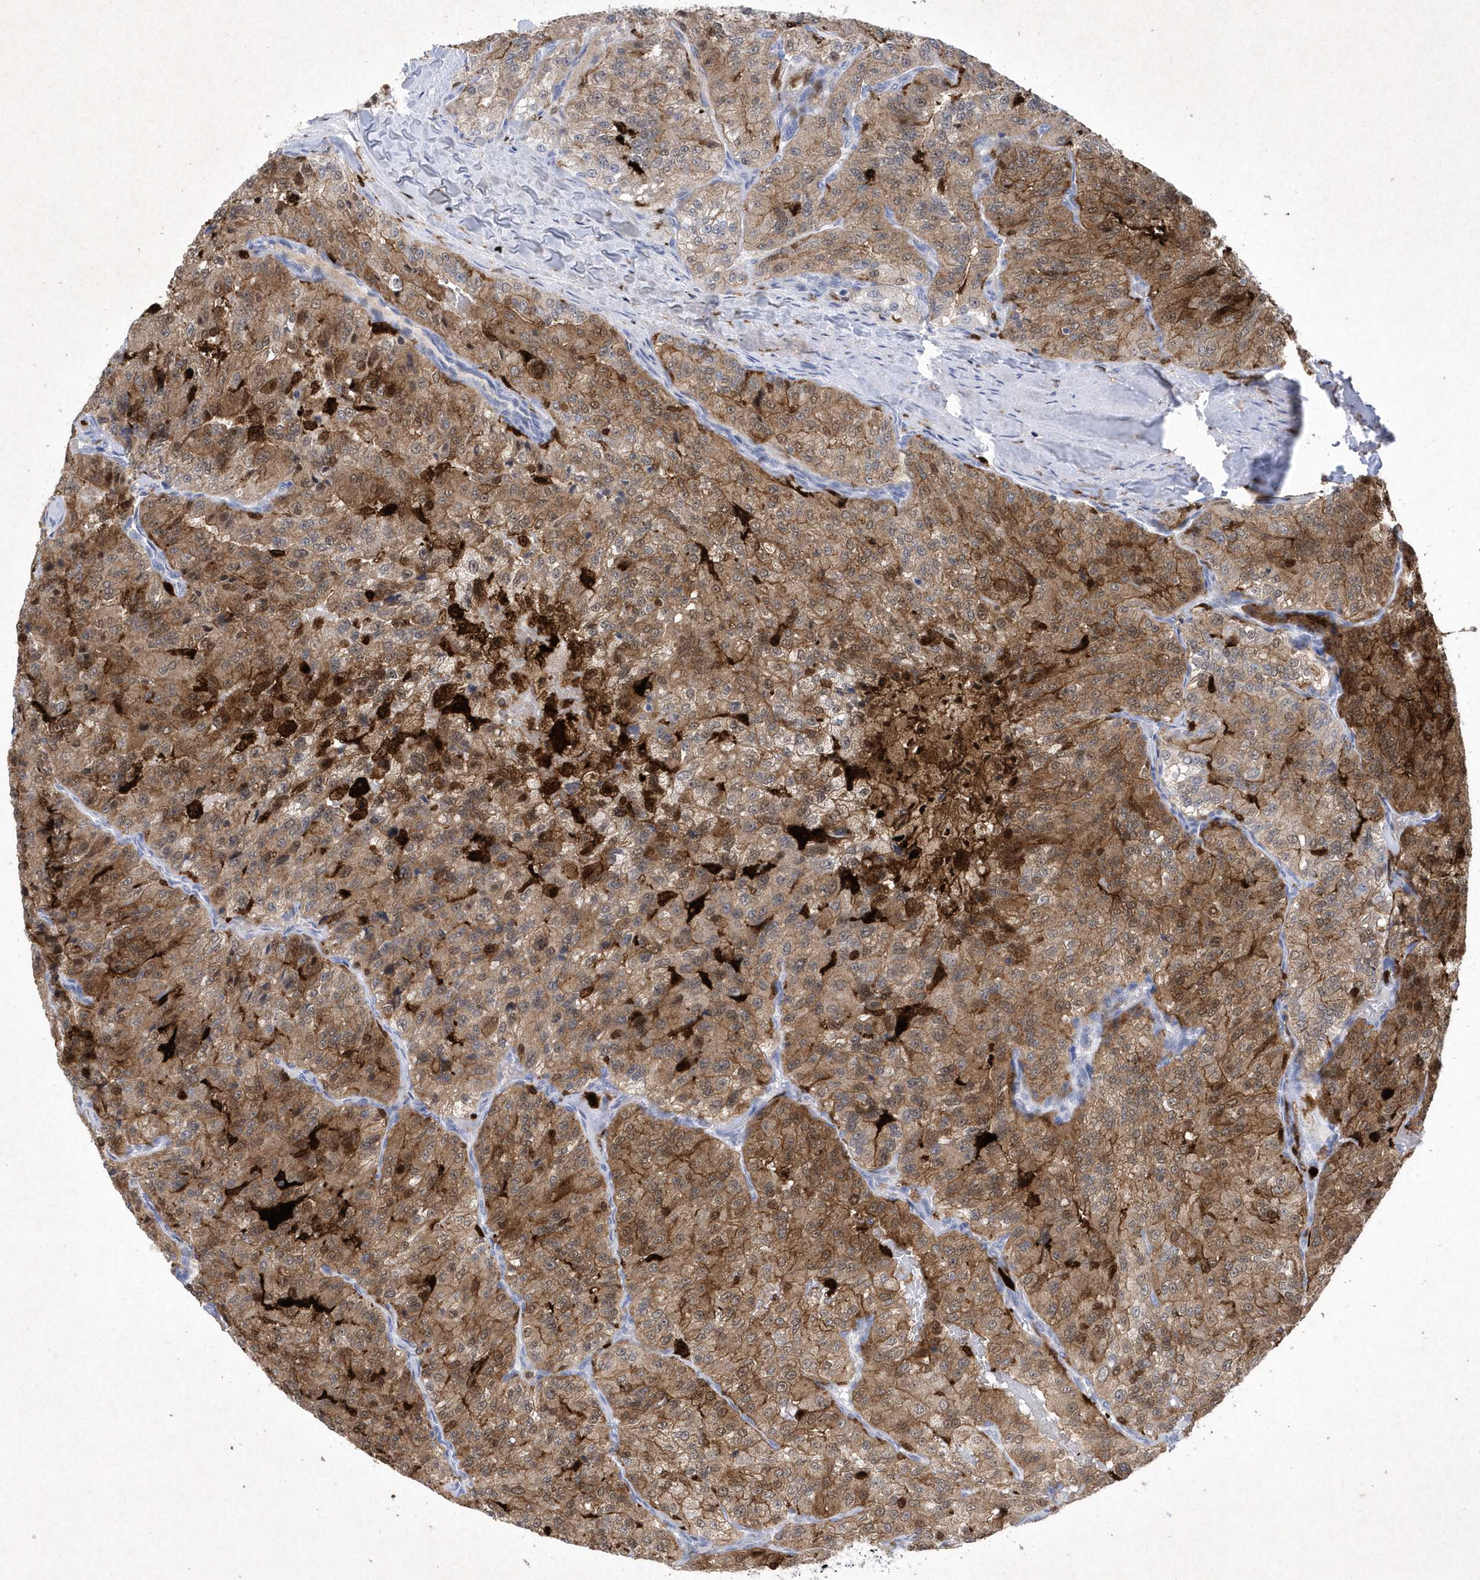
{"staining": {"intensity": "moderate", "quantity": ">75%", "location": "cytoplasmic/membranous"}, "tissue": "renal cancer", "cell_type": "Tumor cells", "image_type": "cancer", "snomed": [{"axis": "morphology", "description": "Adenocarcinoma, NOS"}, {"axis": "topography", "description": "Kidney"}], "caption": "Tumor cells reveal moderate cytoplasmic/membranous staining in approximately >75% of cells in adenocarcinoma (renal). The staining was performed using DAB (3,3'-diaminobenzidine) to visualize the protein expression in brown, while the nuclei were stained in blue with hematoxylin (Magnification: 20x).", "gene": "BHLHA15", "patient": {"sex": "female", "age": 63}}